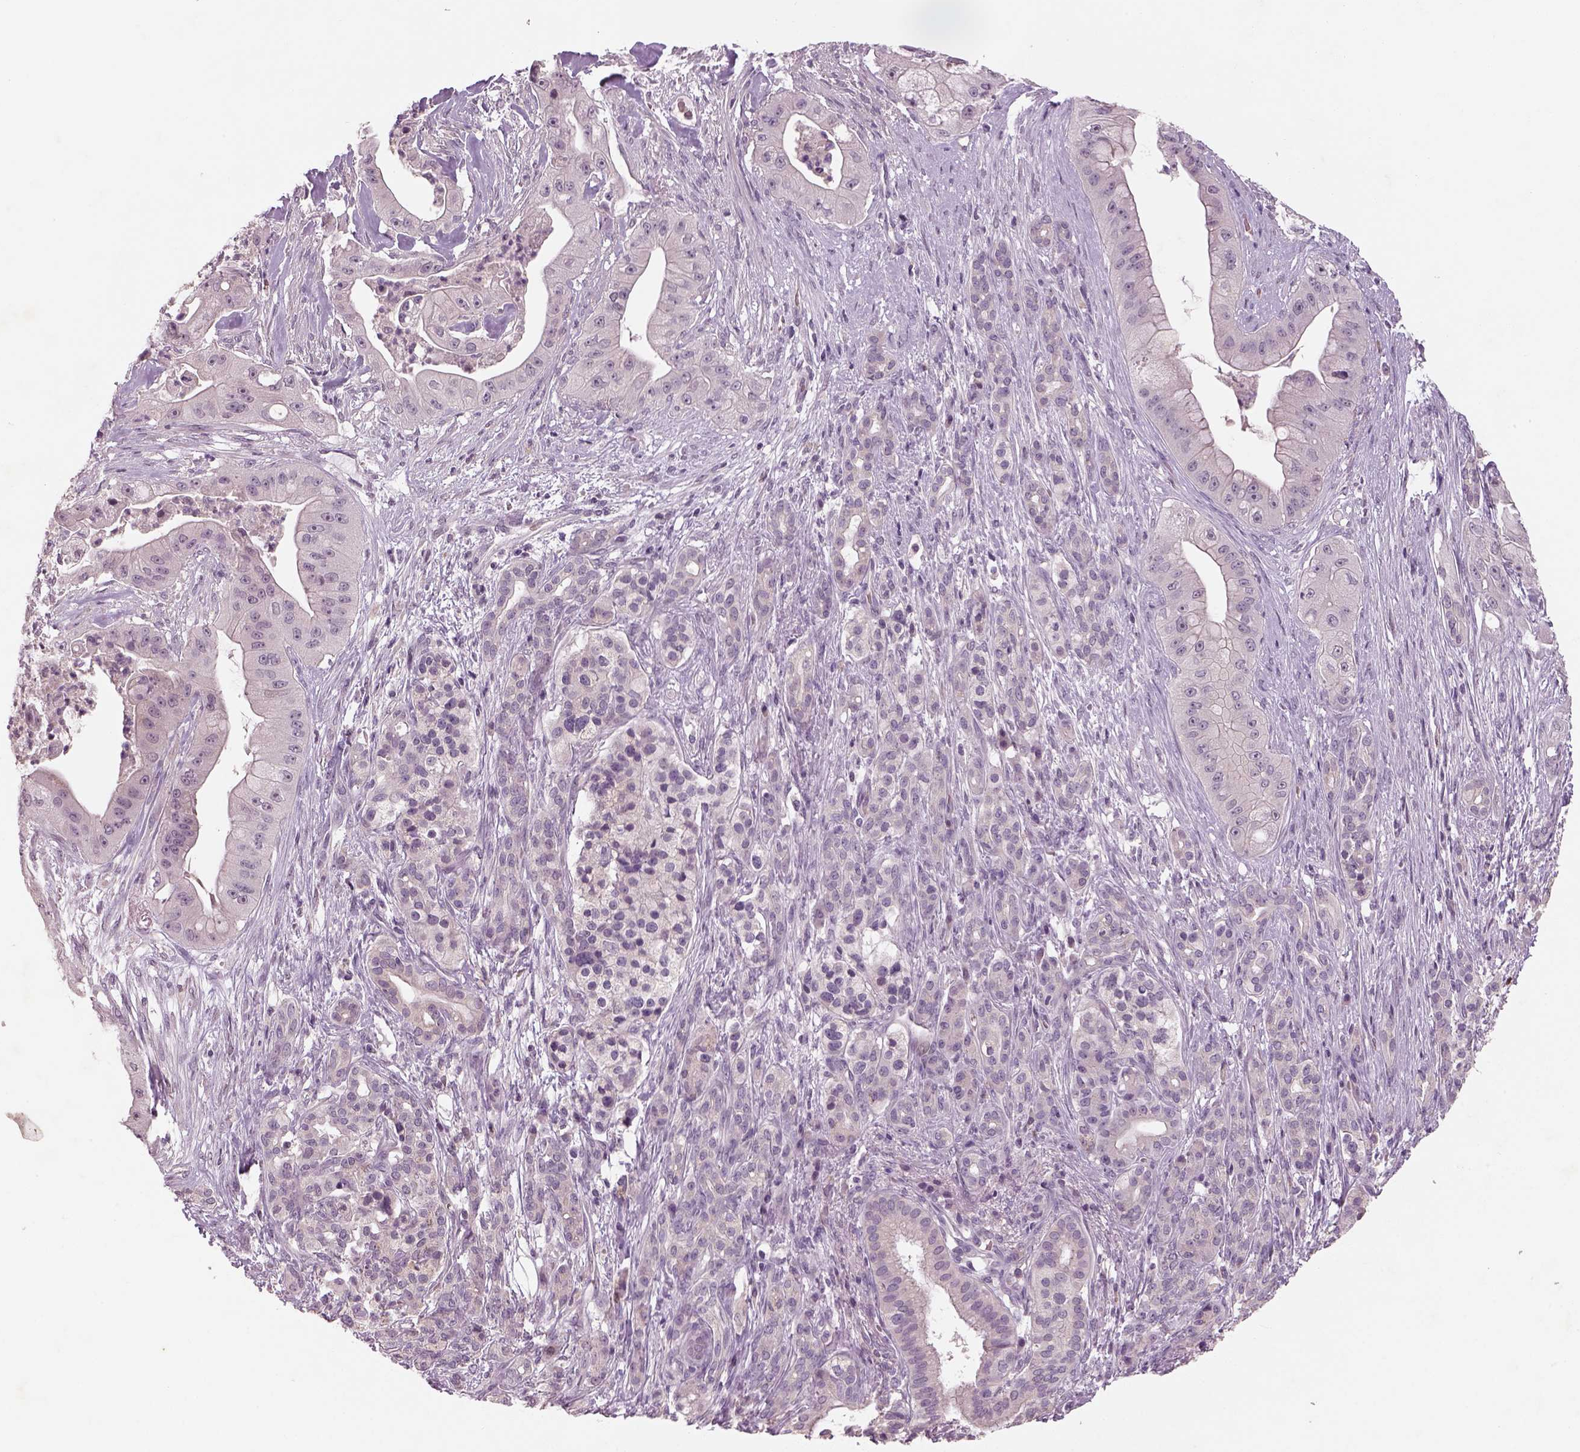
{"staining": {"intensity": "negative", "quantity": "none", "location": "none"}, "tissue": "pancreatic cancer", "cell_type": "Tumor cells", "image_type": "cancer", "snomed": [{"axis": "morphology", "description": "Normal tissue, NOS"}, {"axis": "morphology", "description": "Inflammation, NOS"}, {"axis": "morphology", "description": "Adenocarcinoma, NOS"}, {"axis": "topography", "description": "Pancreas"}], "caption": "An immunohistochemistry (IHC) histopathology image of adenocarcinoma (pancreatic) is shown. There is no staining in tumor cells of adenocarcinoma (pancreatic).", "gene": "GDNF", "patient": {"sex": "male", "age": 57}}